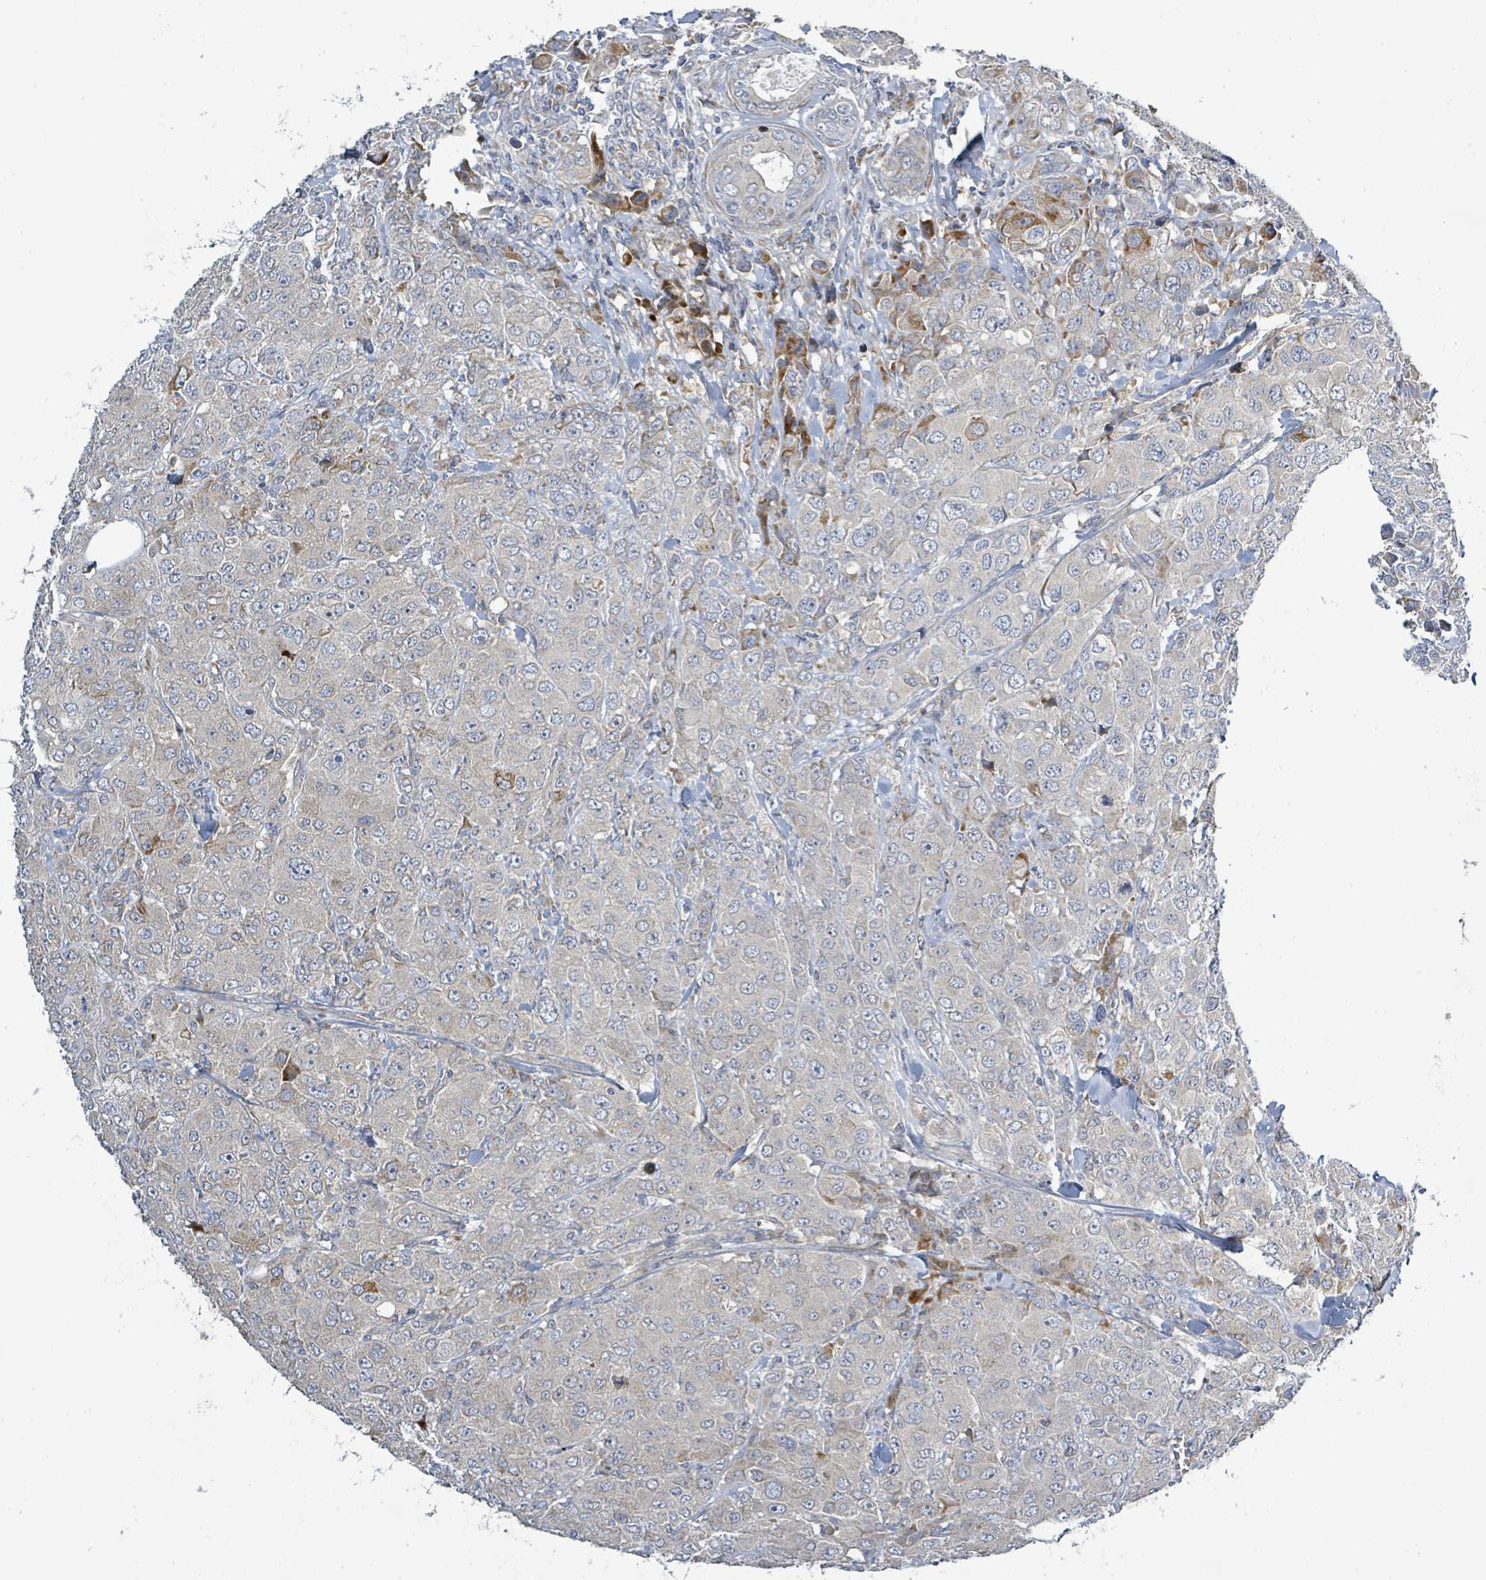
{"staining": {"intensity": "negative", "quantity": "none", "location": "none"}, "tissue": "breast cancer", "cell_type": "Tumor cells", "image_type": "cancer", "snomed": [{"axis": "morphology", "description": "Duct carcinoma"}, {"axis": "topography", "description": "Breast"}], "caption": "IHC micrograph of human breast cancer stained for a protein (brown), which shows no positivity in tumor cells.", "gene": "CFAP210", "patient": {"sex": "female", "age": 43}}